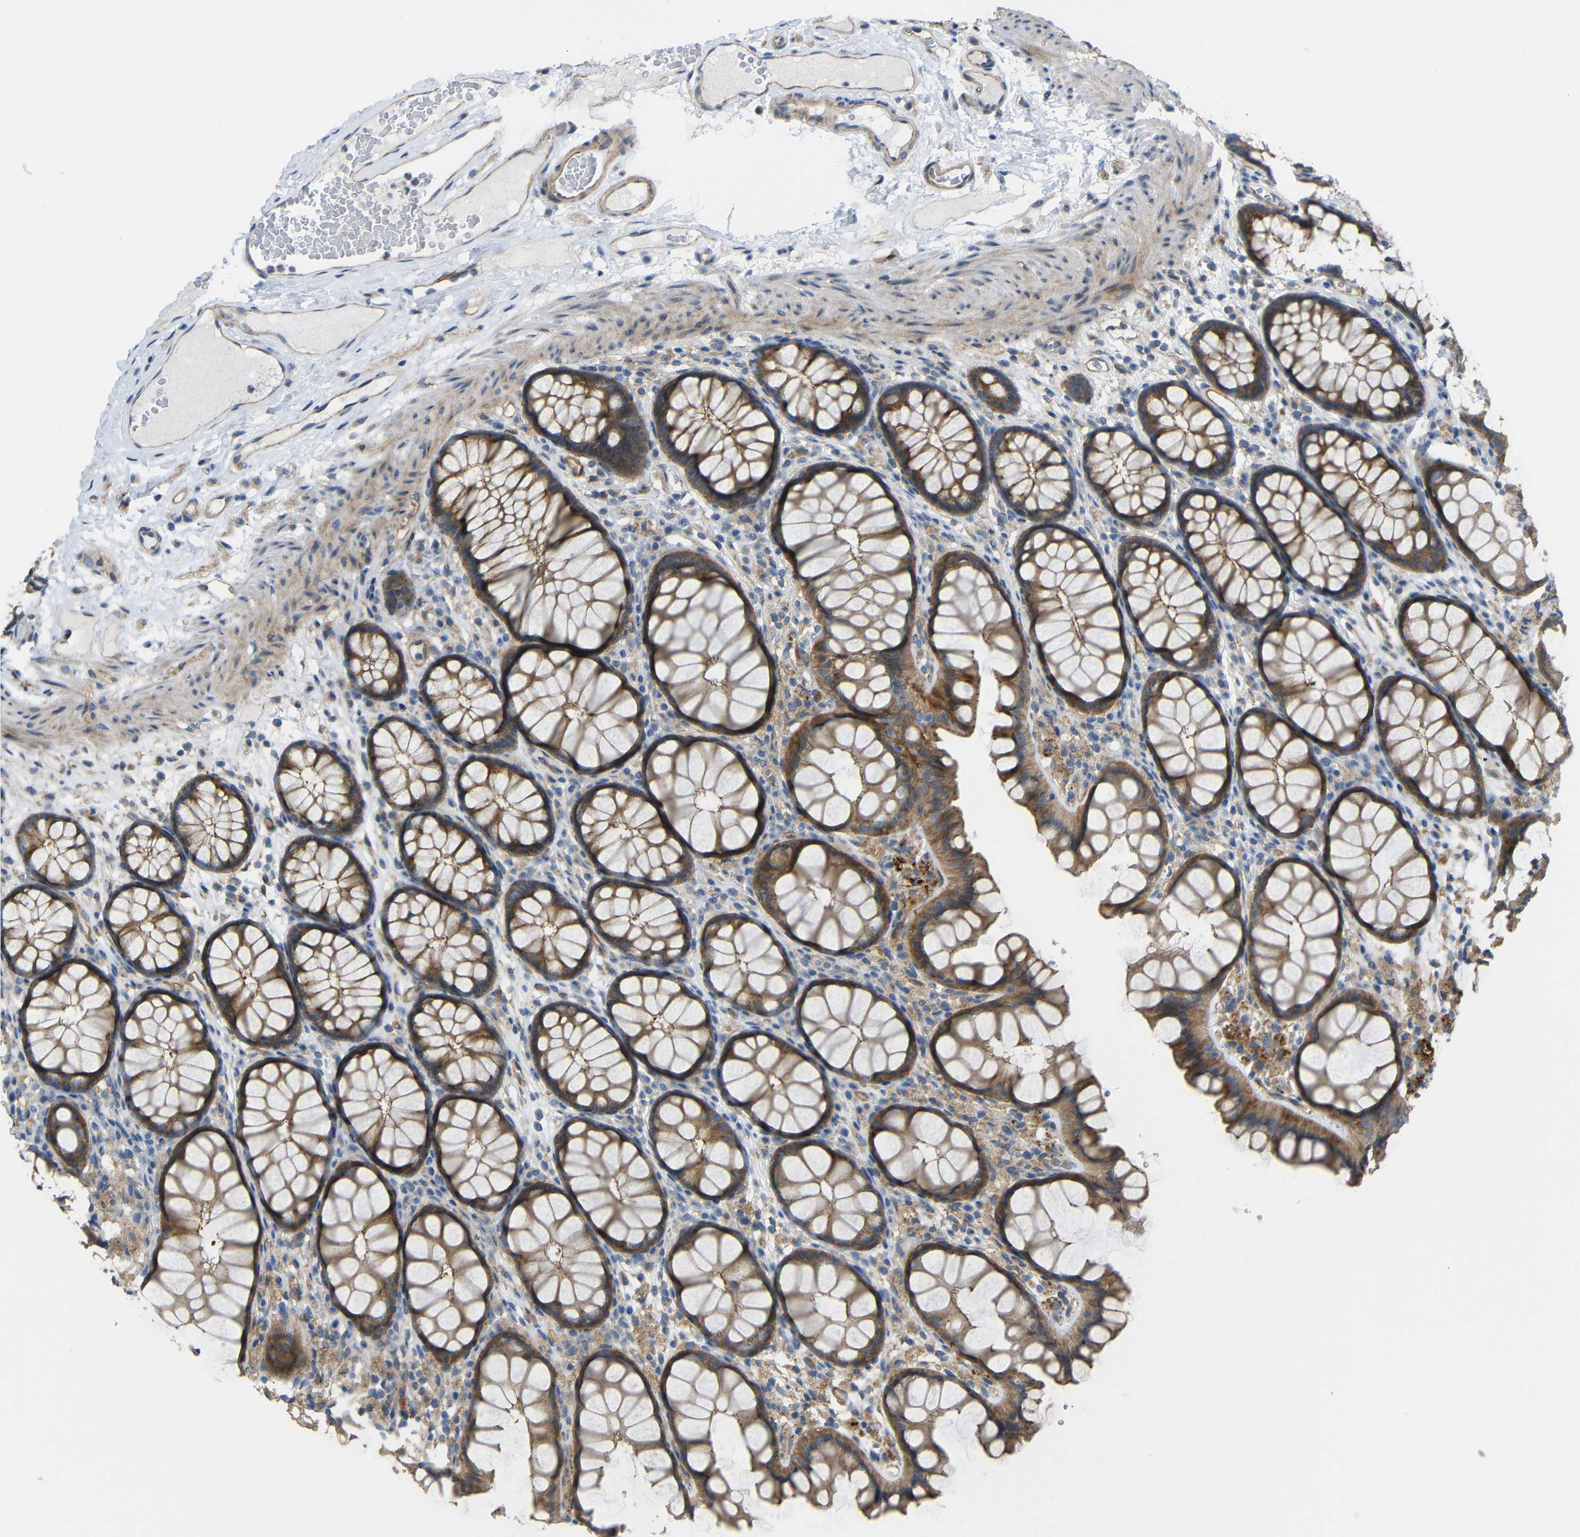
{"staining": {"intensity": "negative", "quantity": "none", "location": "none"}, "tissue": "colon", "cell_type": "Endothelial cells", "image_type": "normal", "snomed": [{"axis": "morphology", "description": "Normal tissue, NOS"}, {"axis": "topography", "description": "Colon"}], "caption": "IHC photomicrograph of unremarkable human colon stained for a protein (brown), which demonstrates no staining in endothelial cells. (DAB (3,3'-diaminobenzidine) IHC with hematoxylin counter stain).", "gene": "SYPL1", "patient": {"sex": "female", "age": 55}}